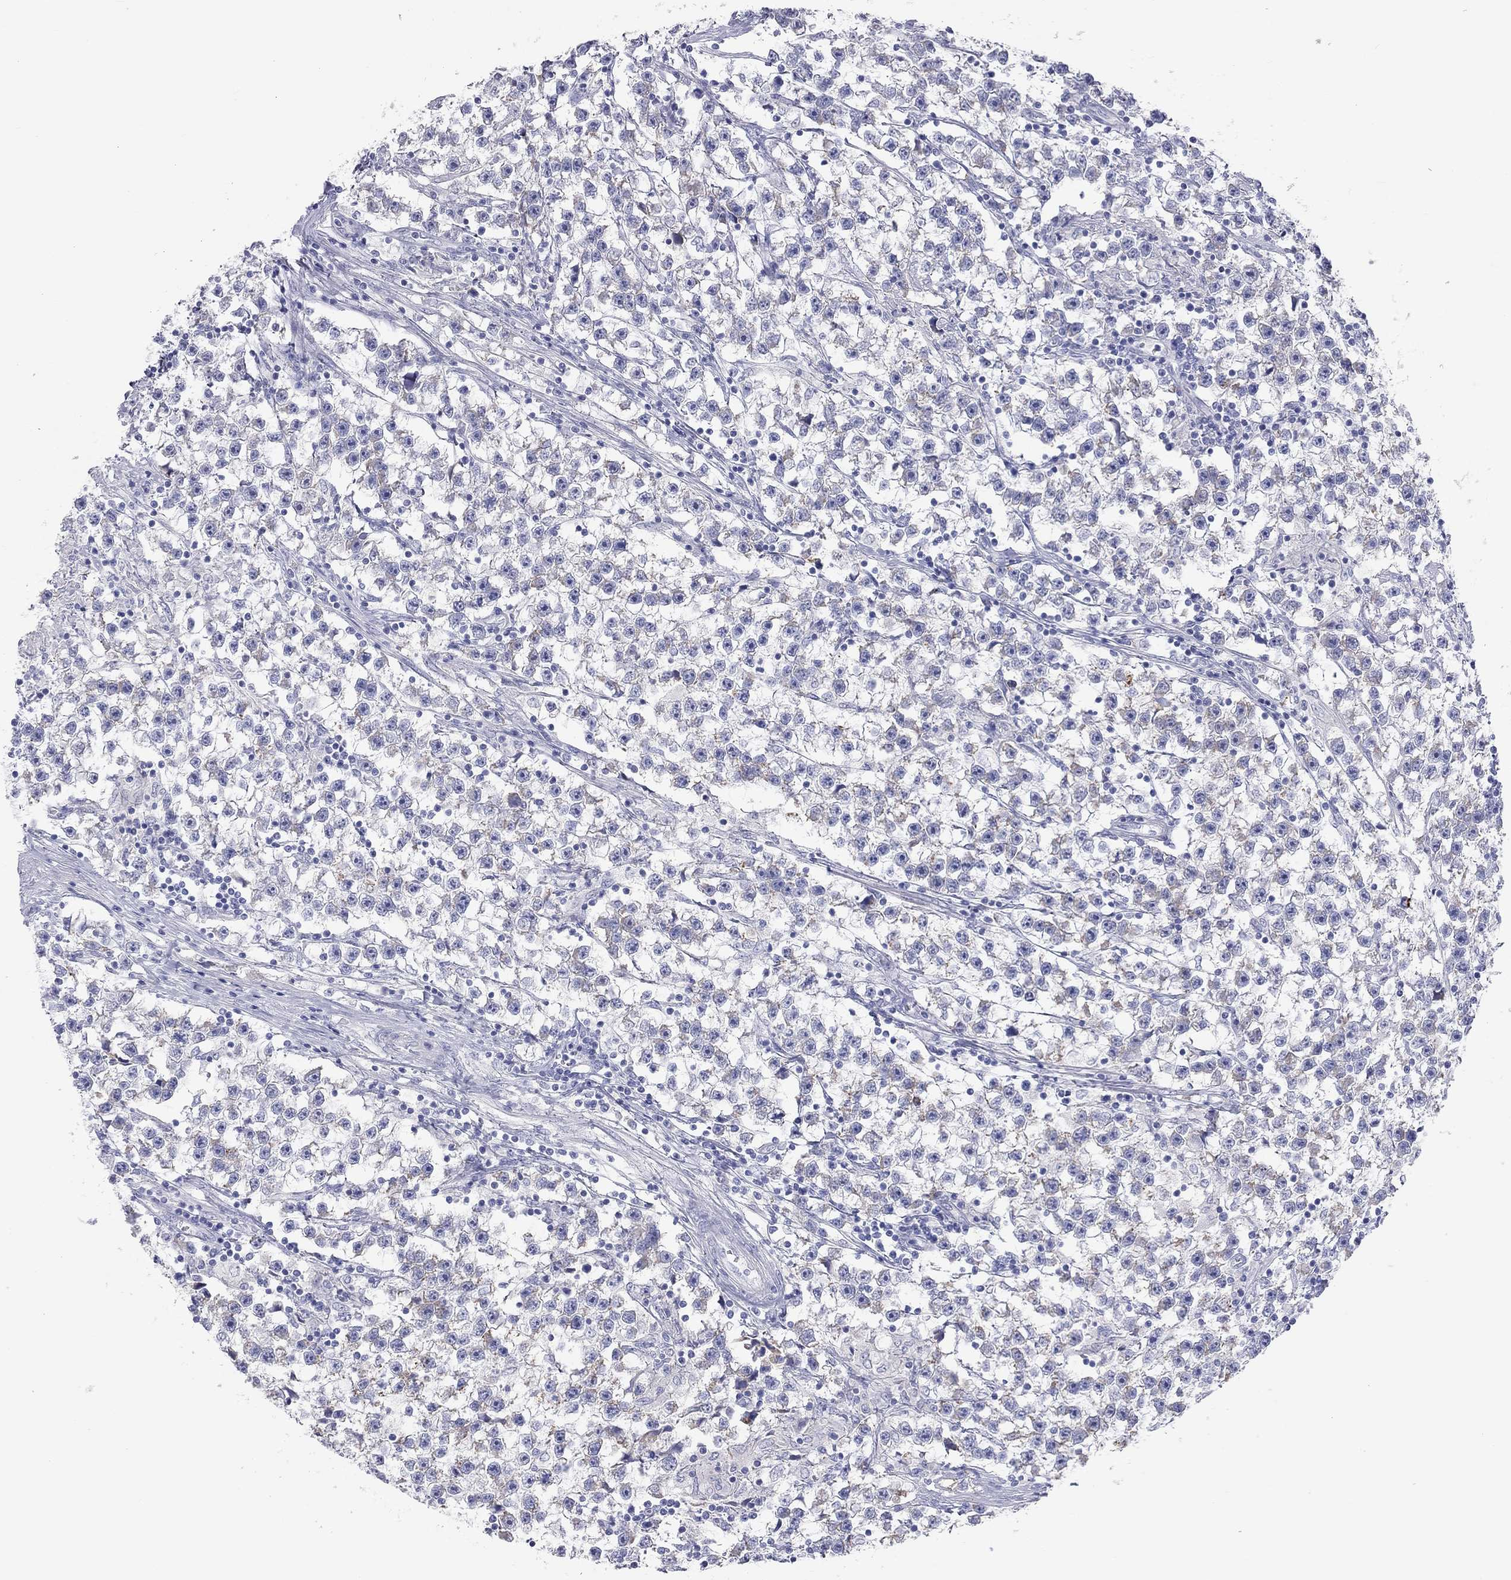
{"staining": {"intensity": "negative", "quantity": "none", "location": "none"}, "tissue": "testis cancer", "cell_type": "Tumor cells", "image_type": "cancer", "snomed": [{"axis": "morphology", "description": "Seminoma, NOS"}, {"axis": "topography", "description": "Testis"}], "caption": "Human testis cancer (seminoma) stained for a protein using IHC reveals no expression in tumor cells.", "gene": "ST7L", "patient": {"sex": "male", "age": 59}}